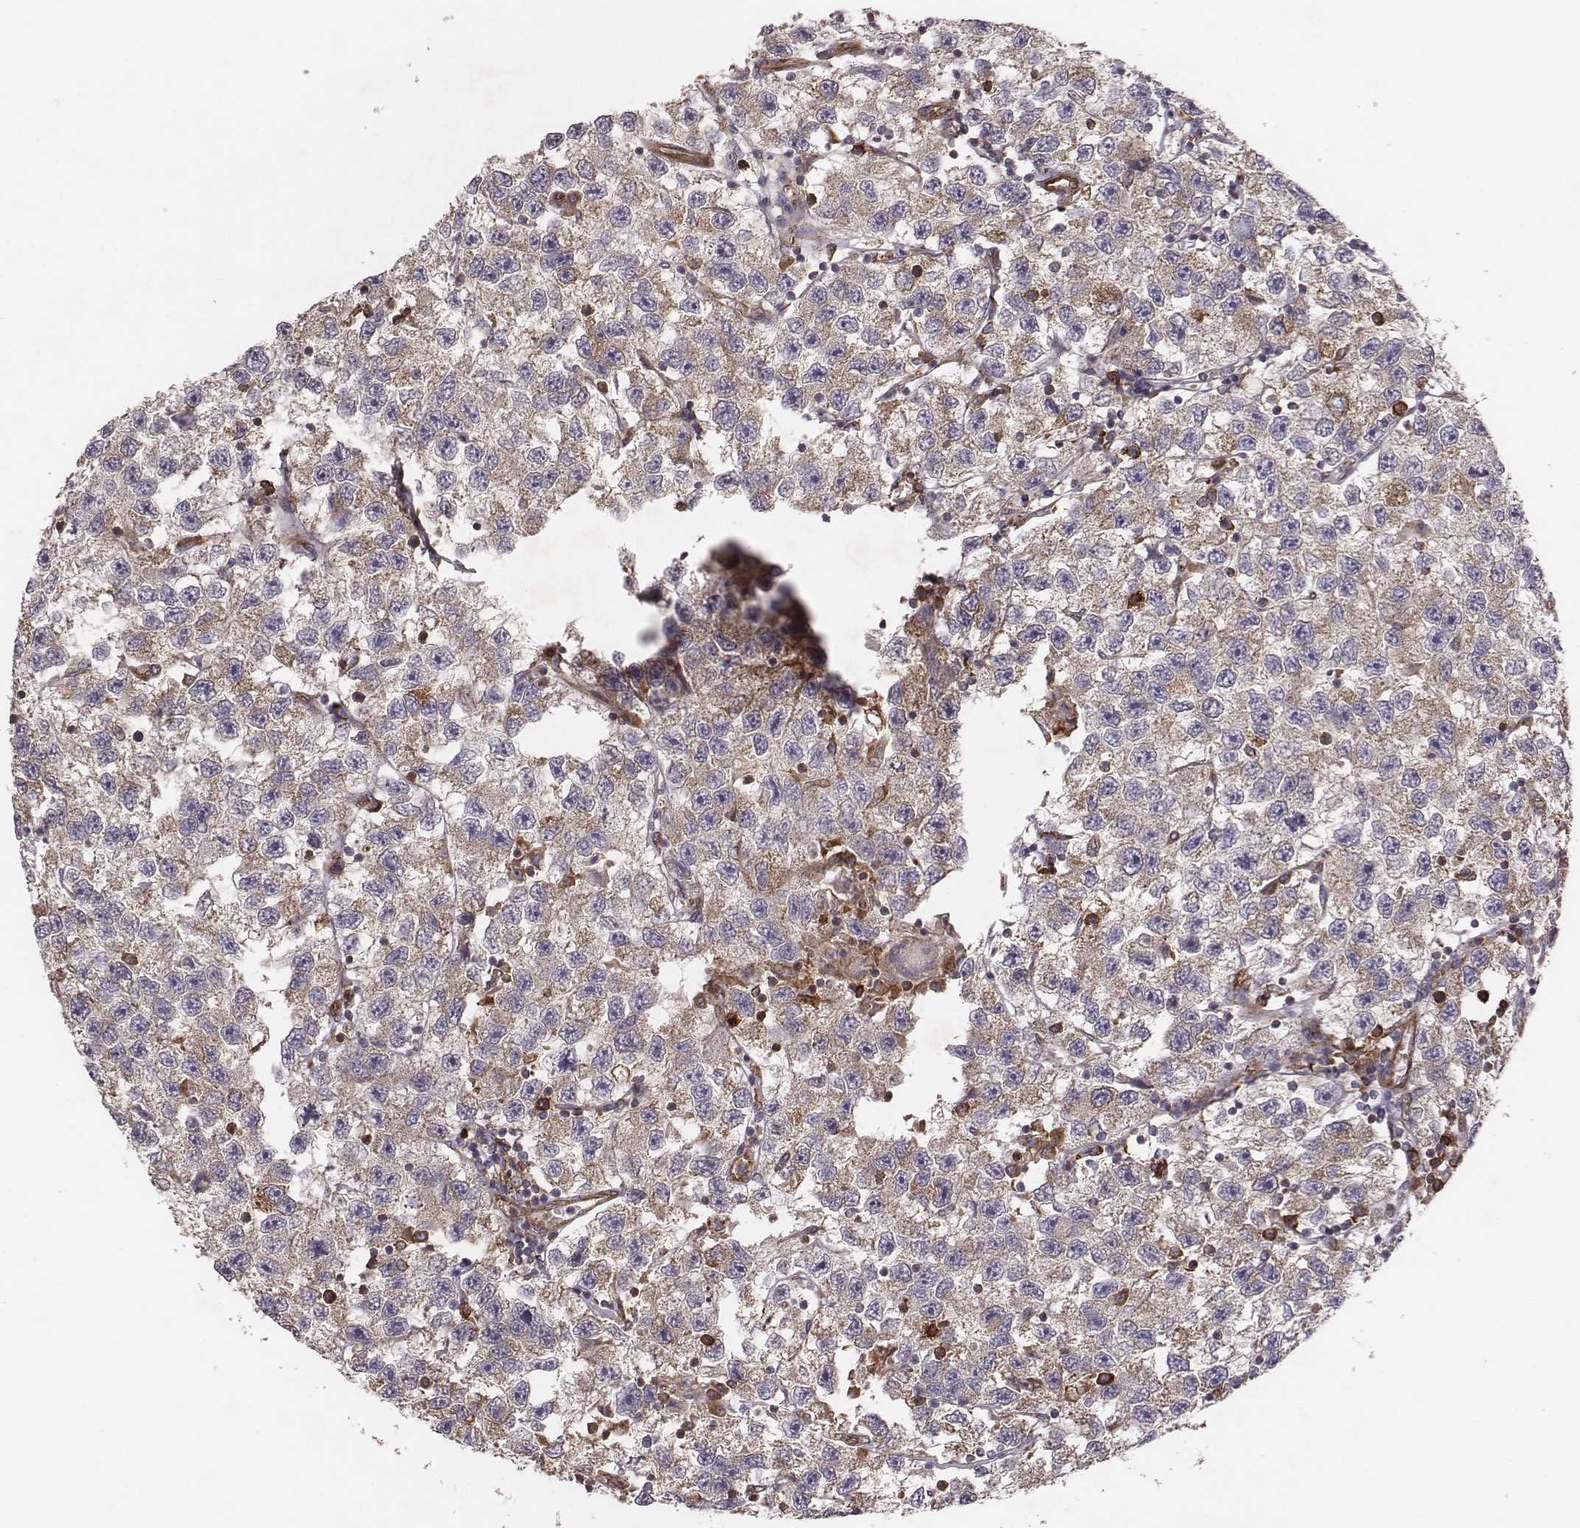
{"staining": {"intensity": "weak", "quantity": "25%-75%", "location": "cytoplasmic/membranous"}, "tissue": "testis cancer", "cell_type": "Tumor cells", "image_type": "cancer", "snomed": [{"axis": "morphology", "description": "Seminoma, NOS"}, {"axis": "topography", "description": "Testis"}], "caption": "Seminoma (testis) stained with a brown dye shows weak cytoplasmic/membranous positive expression in approximately 25%-75% of tumor cells.", "gene": "TXLNA", "patient": {"sex": "male", "age": 26}}